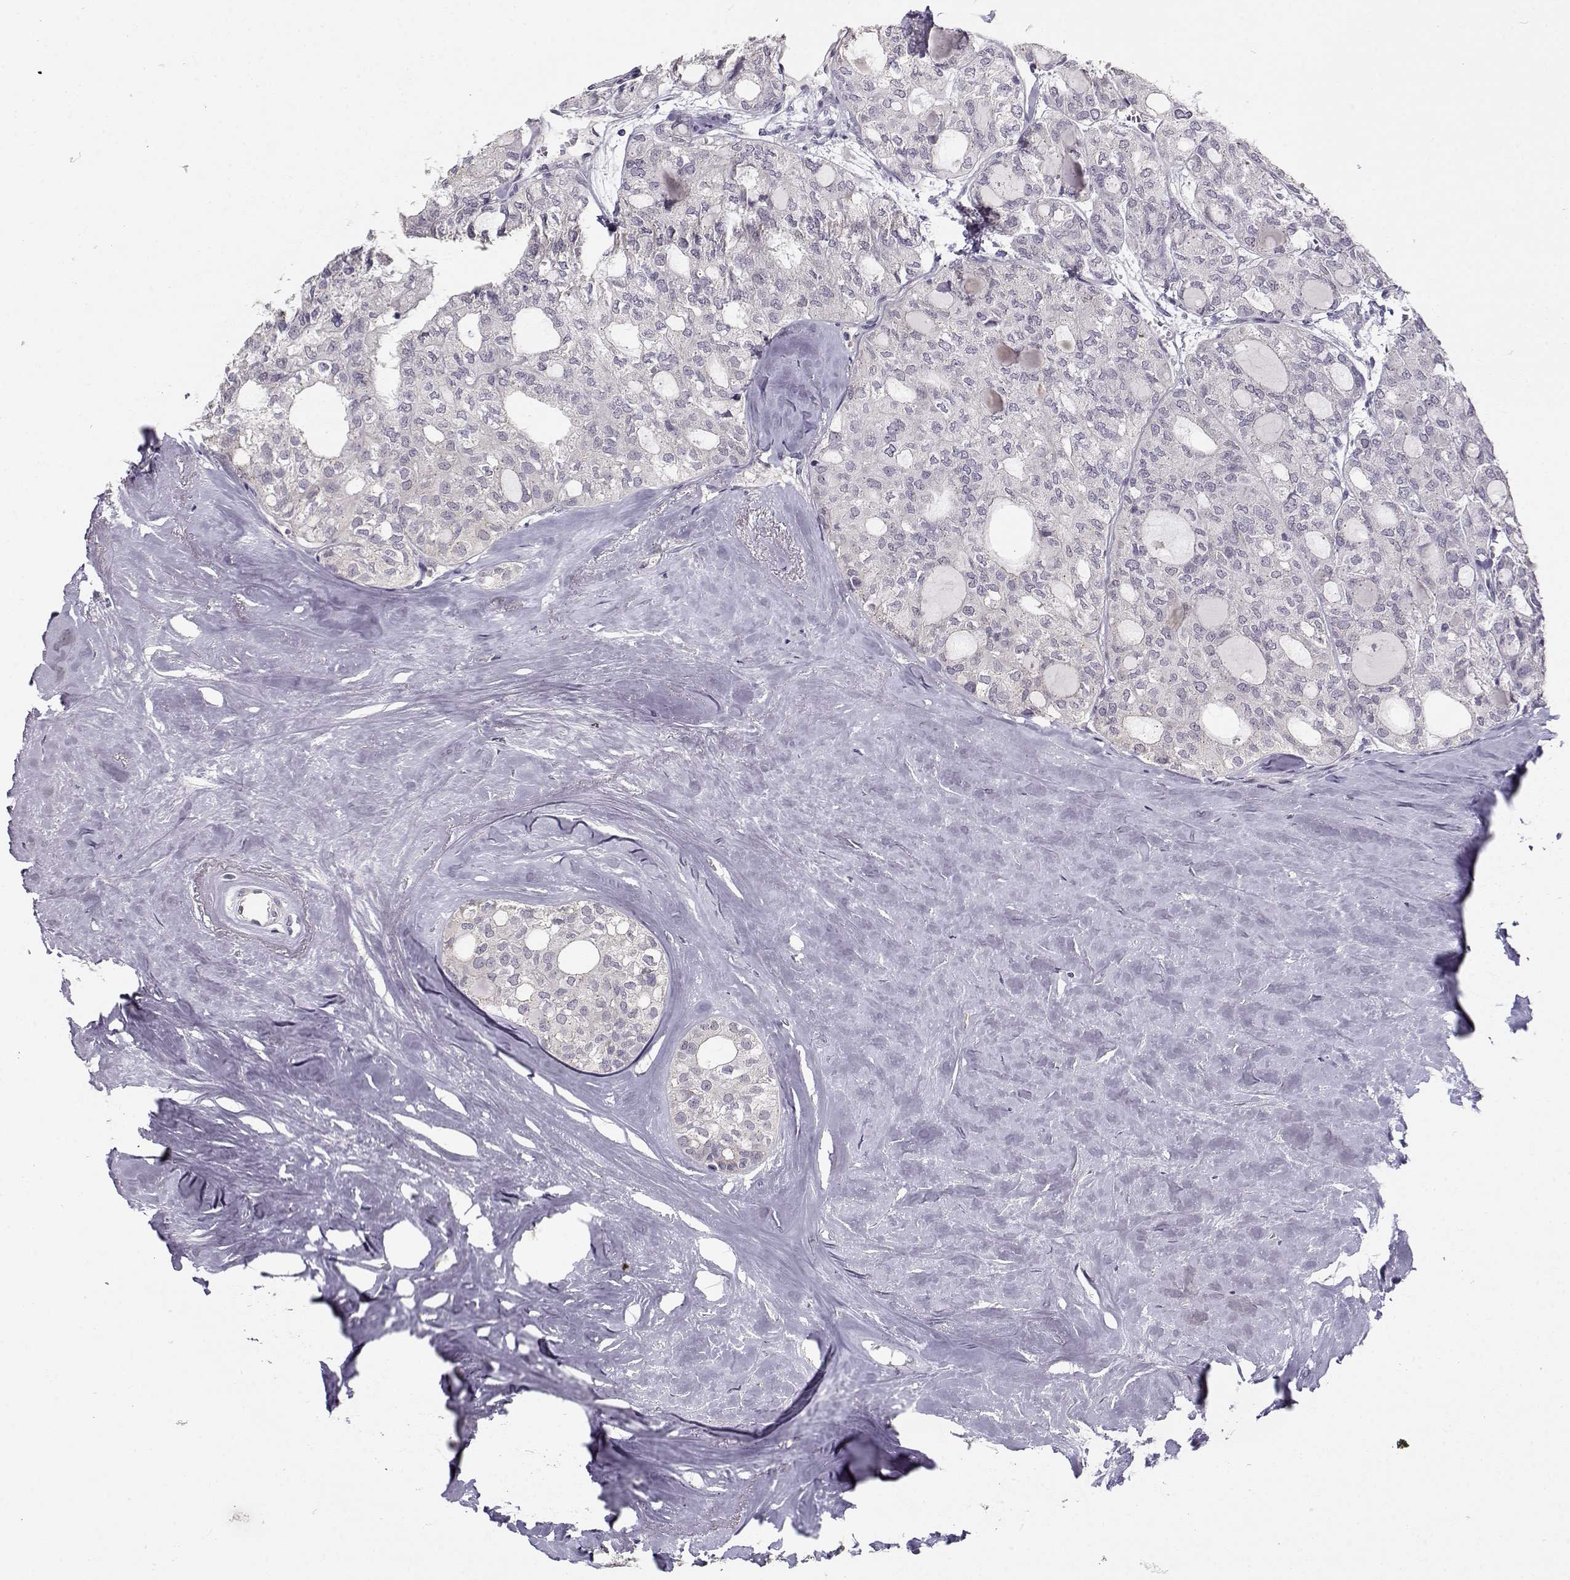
{"staining": {"intensity": "negative", "quantity": "none", "location": "none"}, "tissue": "thyroid cancer", "cell_type": "Tumor cells", "image_type": "cancer", "snomed": [{"axis": "morphology", "description": "Follicular adenoma carcinoma, NOS"}, {"axis": "topography", "description": "Thyroid gland"}], "caption": "Protein analysis of thyroid cancer demonstrates no significant staining in tumor cells.", "gene": "TMEM145", "patient": {"sex": "male", "age": 75}}